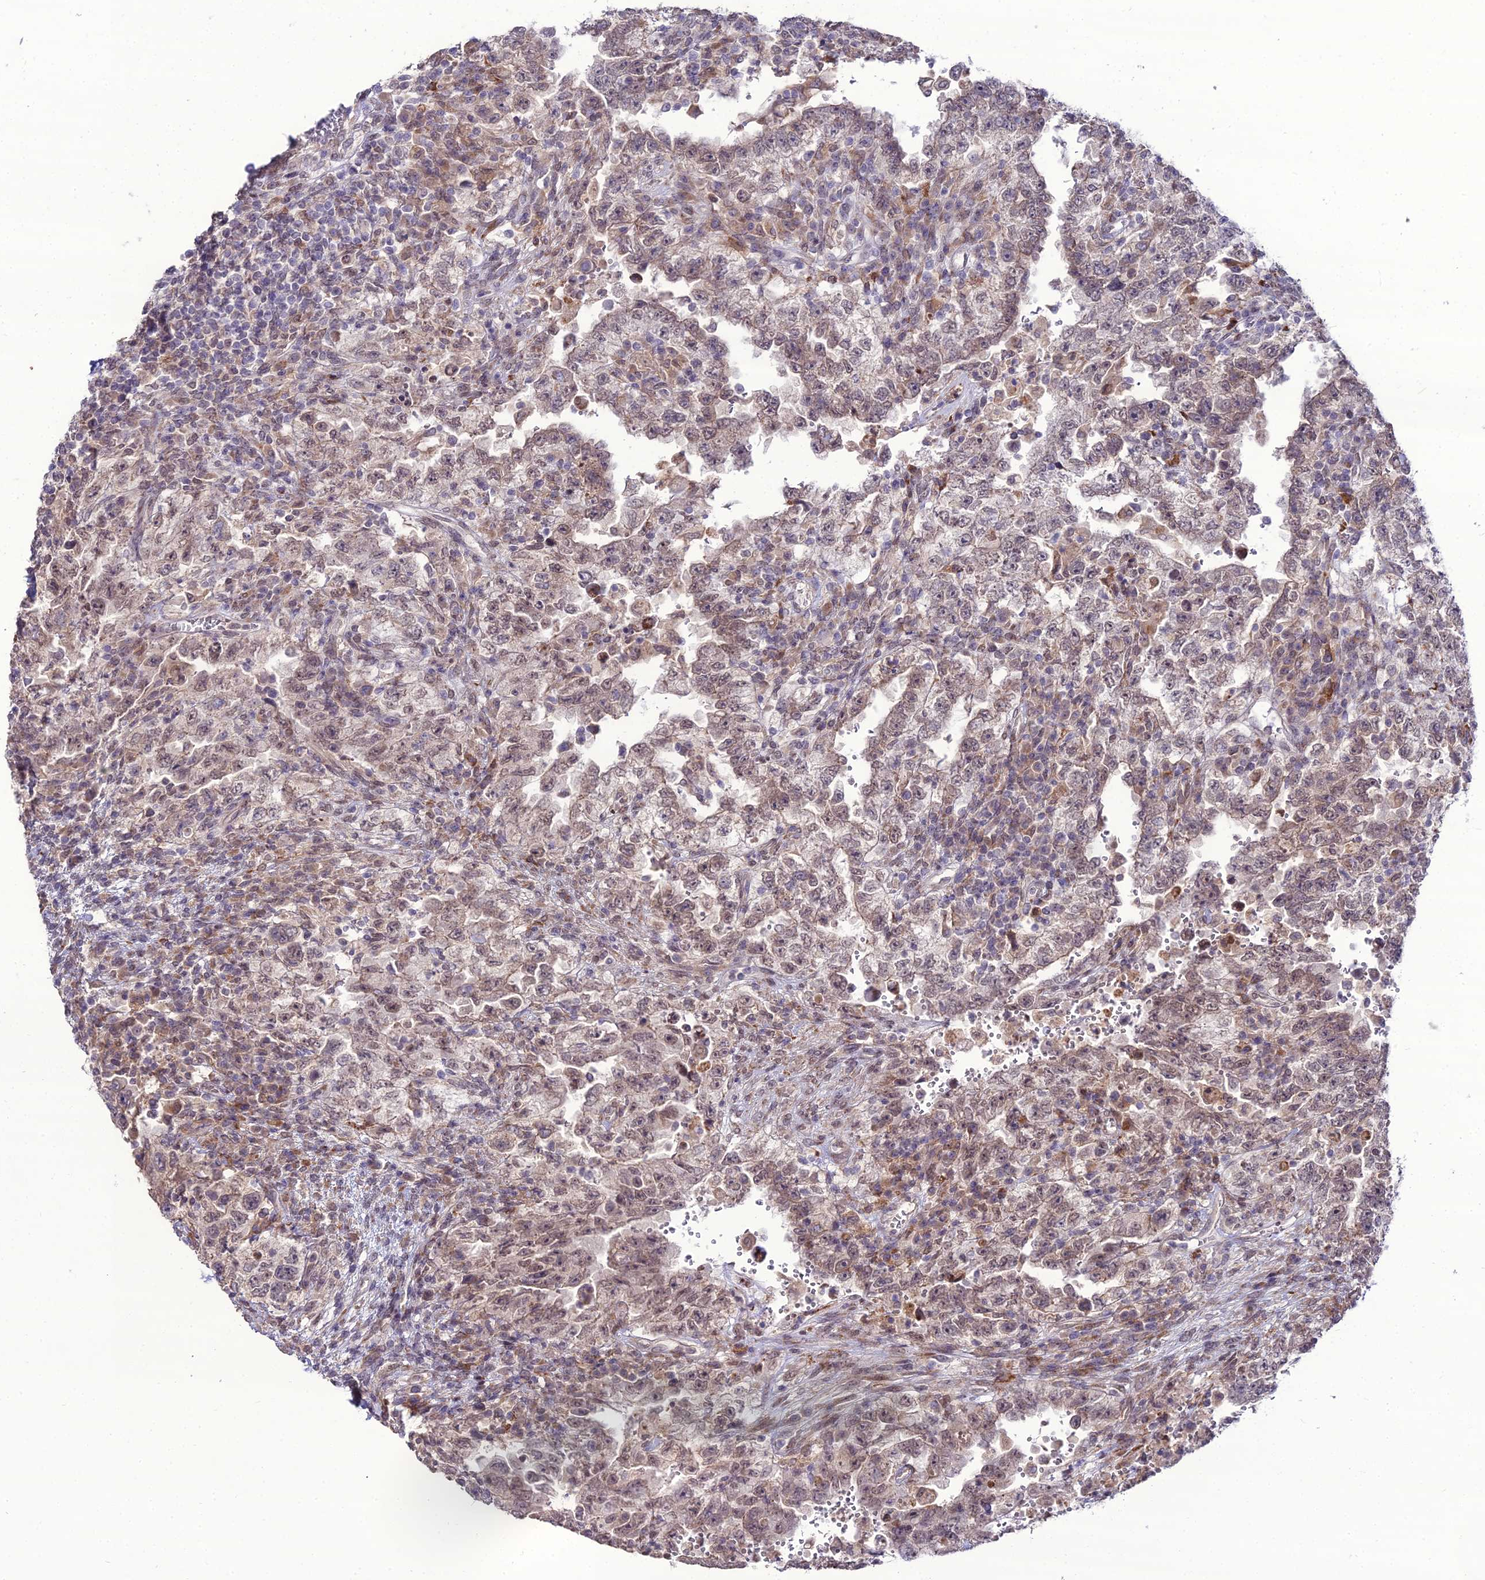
{"staining": {"intensity": "strong", "quantity": "<25%", "location": "cytoplasmic/membranous"}, "tissue": "testis cancer", "cell_type": "Tumor cells", "image_type": "cancer", "snomed": [{"axis": "morphology", "description": "Carcinoma, Embryonal, NOS"}, {"axis": "topography", "description": "Testis"}], "caption": "Immunohistochemical staining of human testis cancer exhibits medium levels of strong cytoplasmic/membranous protein expression in approximately <25% of tumor cells.", "gene": "TROAP", "patient": {"sex": "male", "age": 26}}